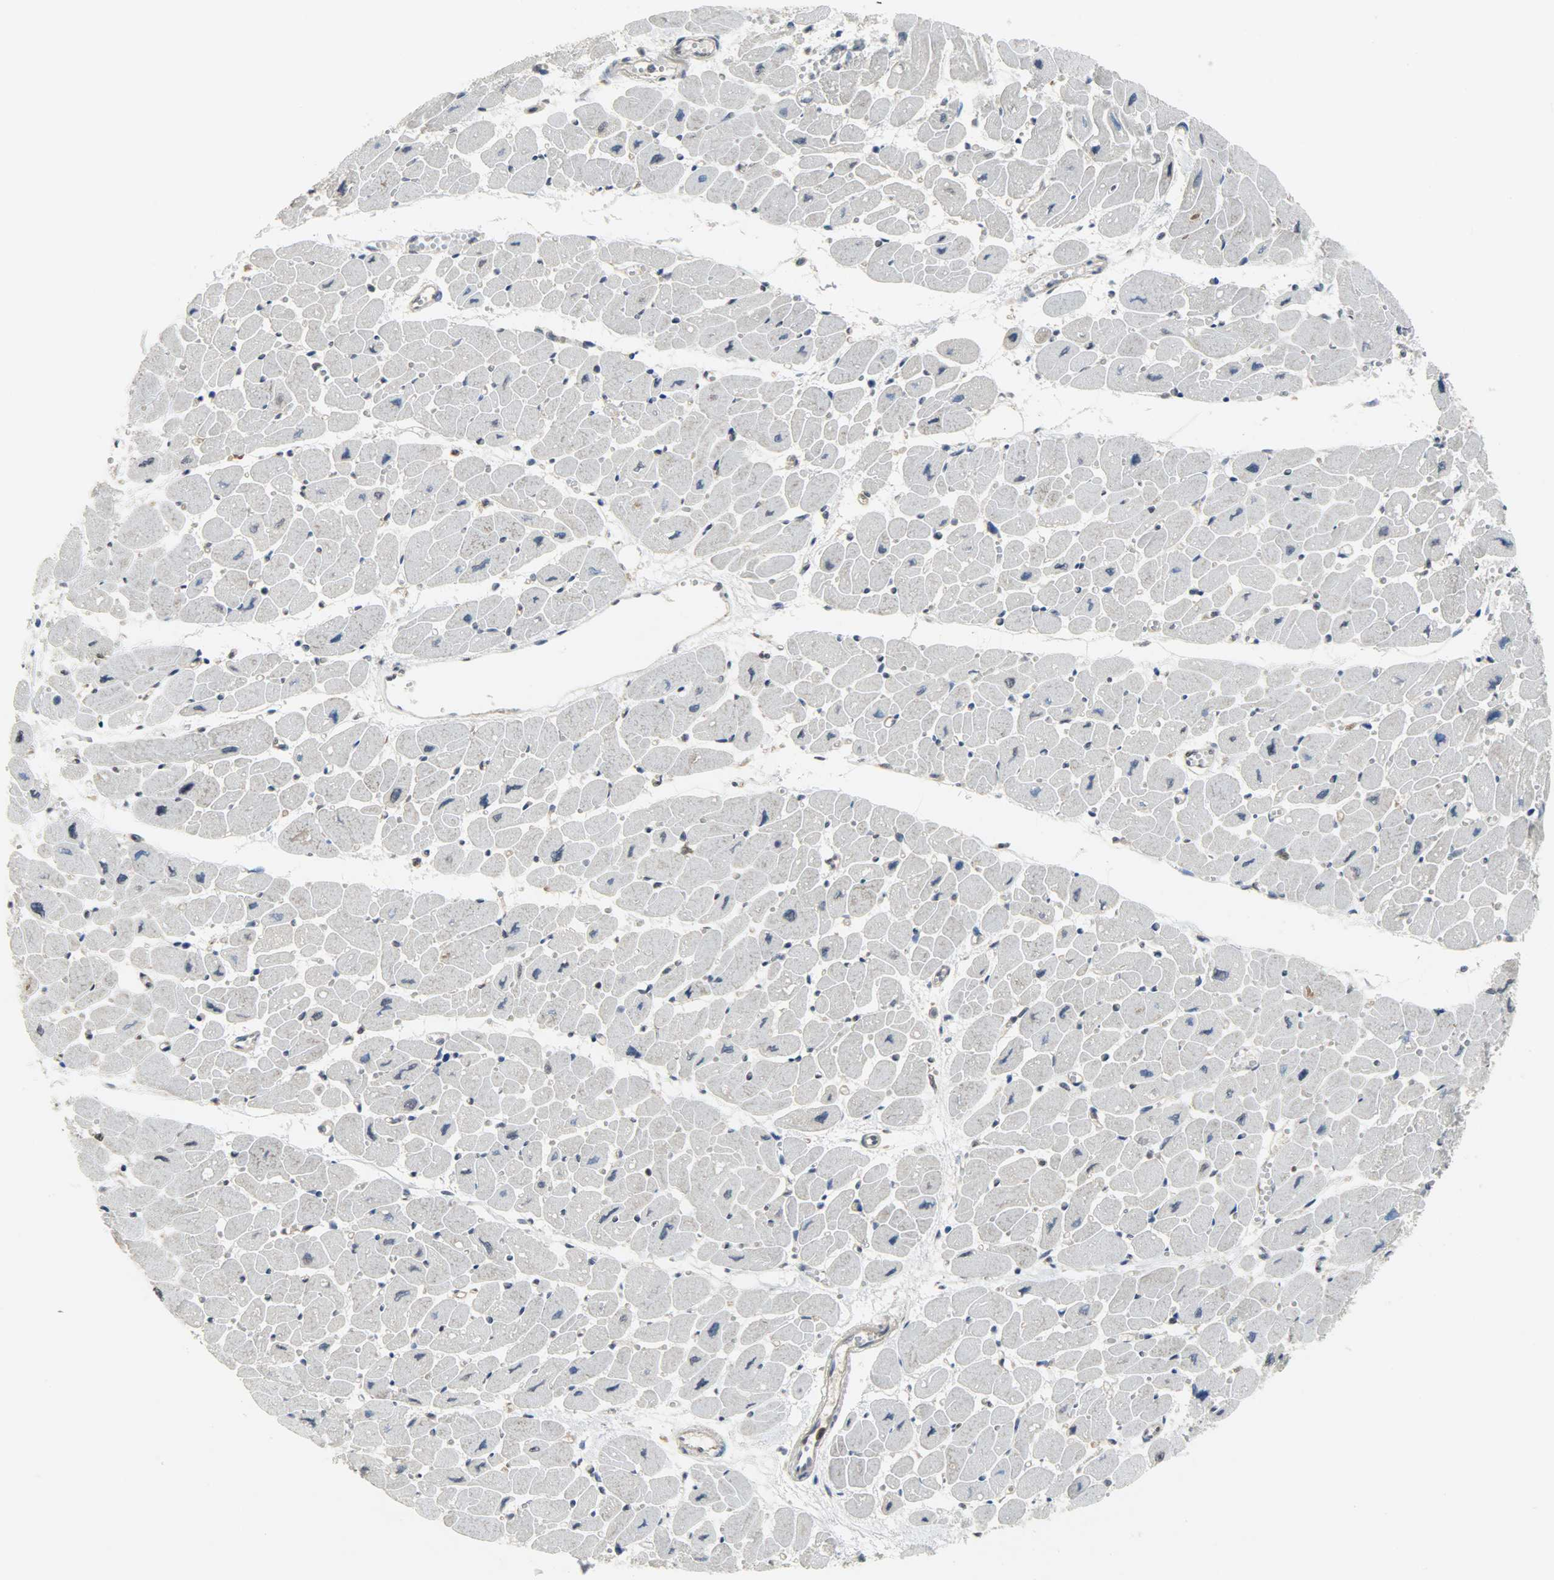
{"staining": {"intensity": "negative", "quantity": "none", "location": "none"}, "tissue": "heart muscle", "cell_type": "Cardiomyocytes", "image_type": "normal", "snomed": [{"axis": "morphology", "description": "Normal tissue, NOS"}, {"axis": "topography", "description": "Heart"}], "caption": "Normal heart muscle was stained to show a protein in brown. There is no significant staining in cardiomyocytes. The staining is performed using DAB brown chromogen with nuclei counter-stained in using hematoxylin.", "gene": "TRIM21", "patient": {"sex": "female", "age": 54}}